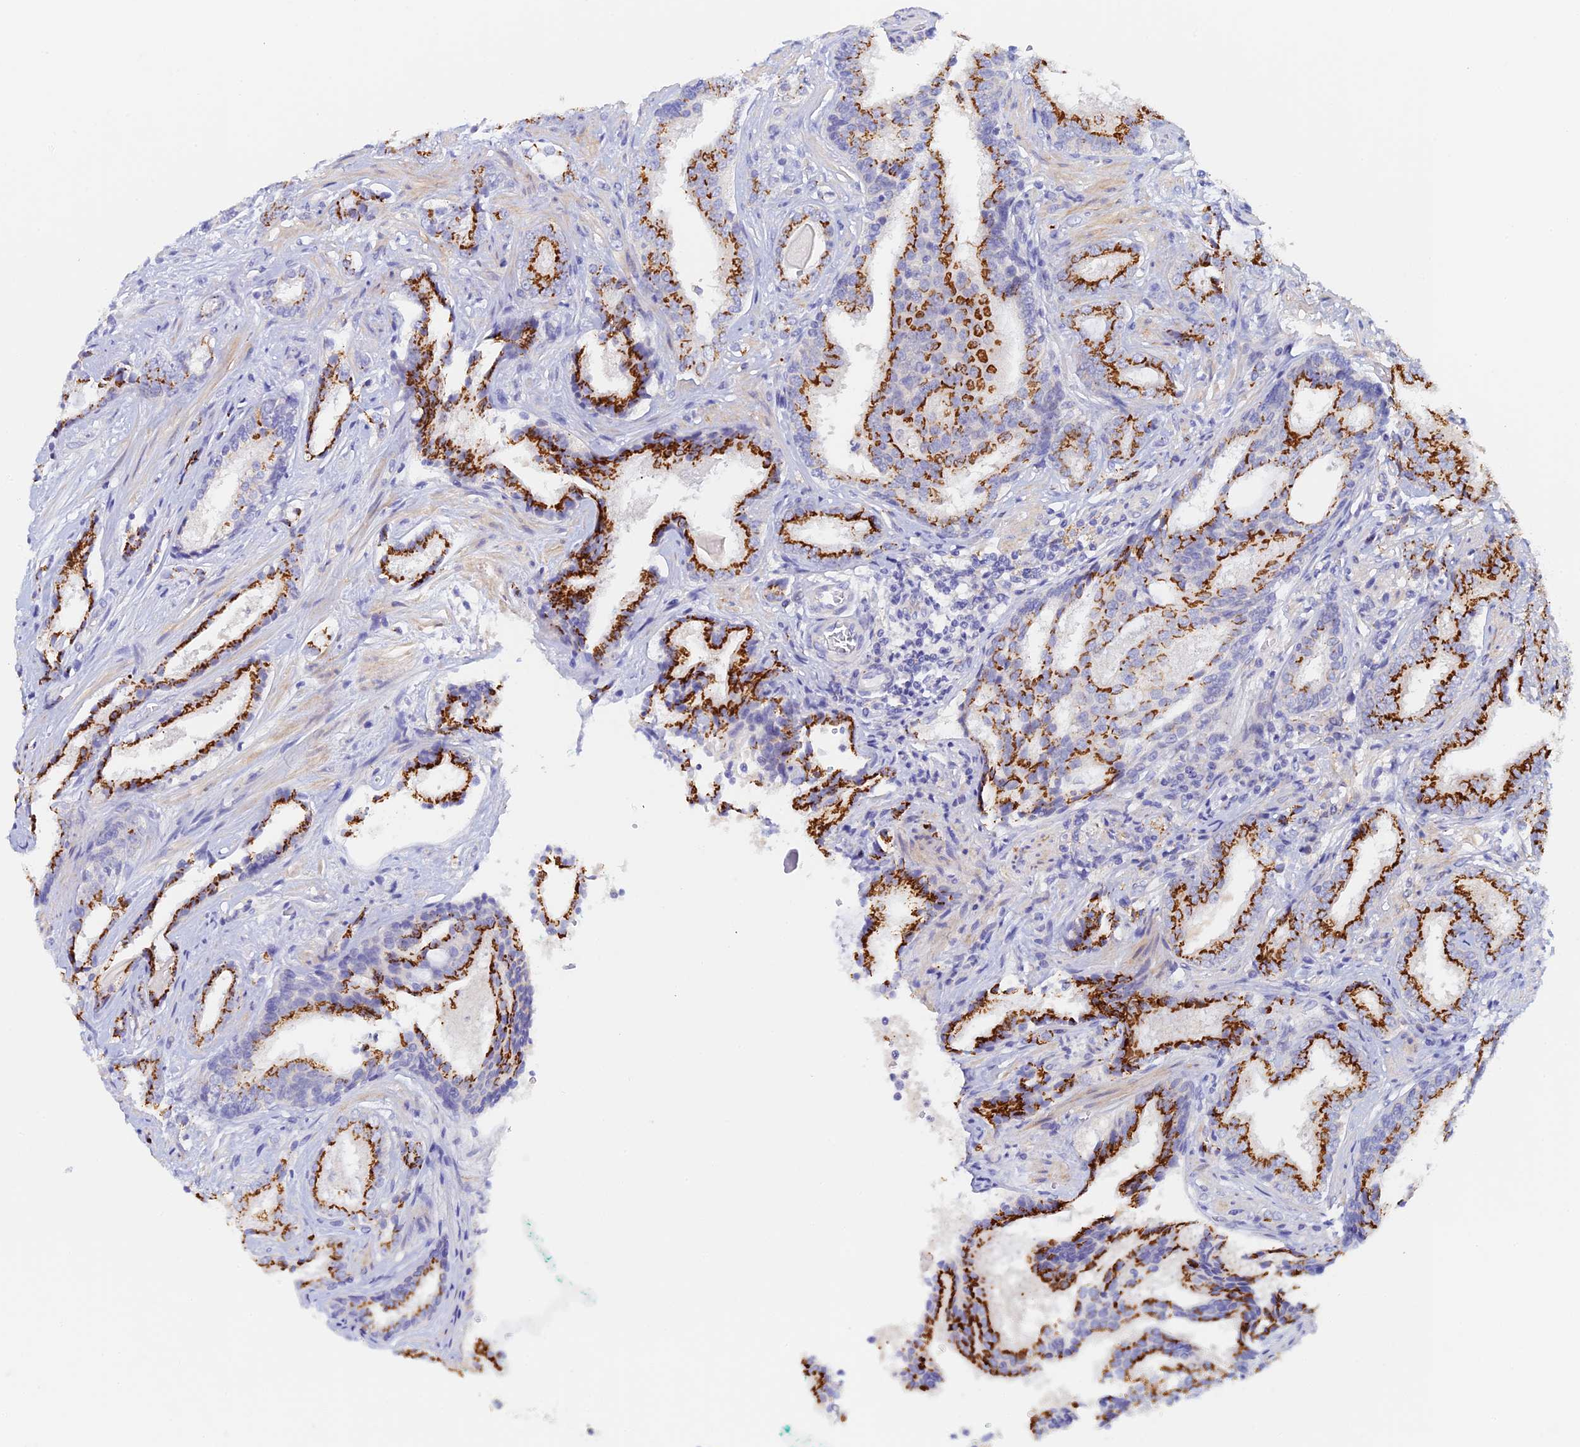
{"staining": {"intensity": "strong", "quantity": ">75%", "location": "cytoplasmic/membranous"}, "tissue": "prostate cancer", "cell_type": "Tumor cells", "image_type": "cancer", "snomed": [{"axis": "morphology", "description": "Adenocarcinoma, High grade"}, {"axis": "topography", "description": "Prostate"}], "caption": "Immunohistochemical staining of human adenocarcinoma (high-grade) (prostate) shows high levels of strong cytoplasmic/membranous protein staining in approximately >75% of tumor cells.", "gene": "SLC24A3", "patient": {"sex": "male", "age": 63}}